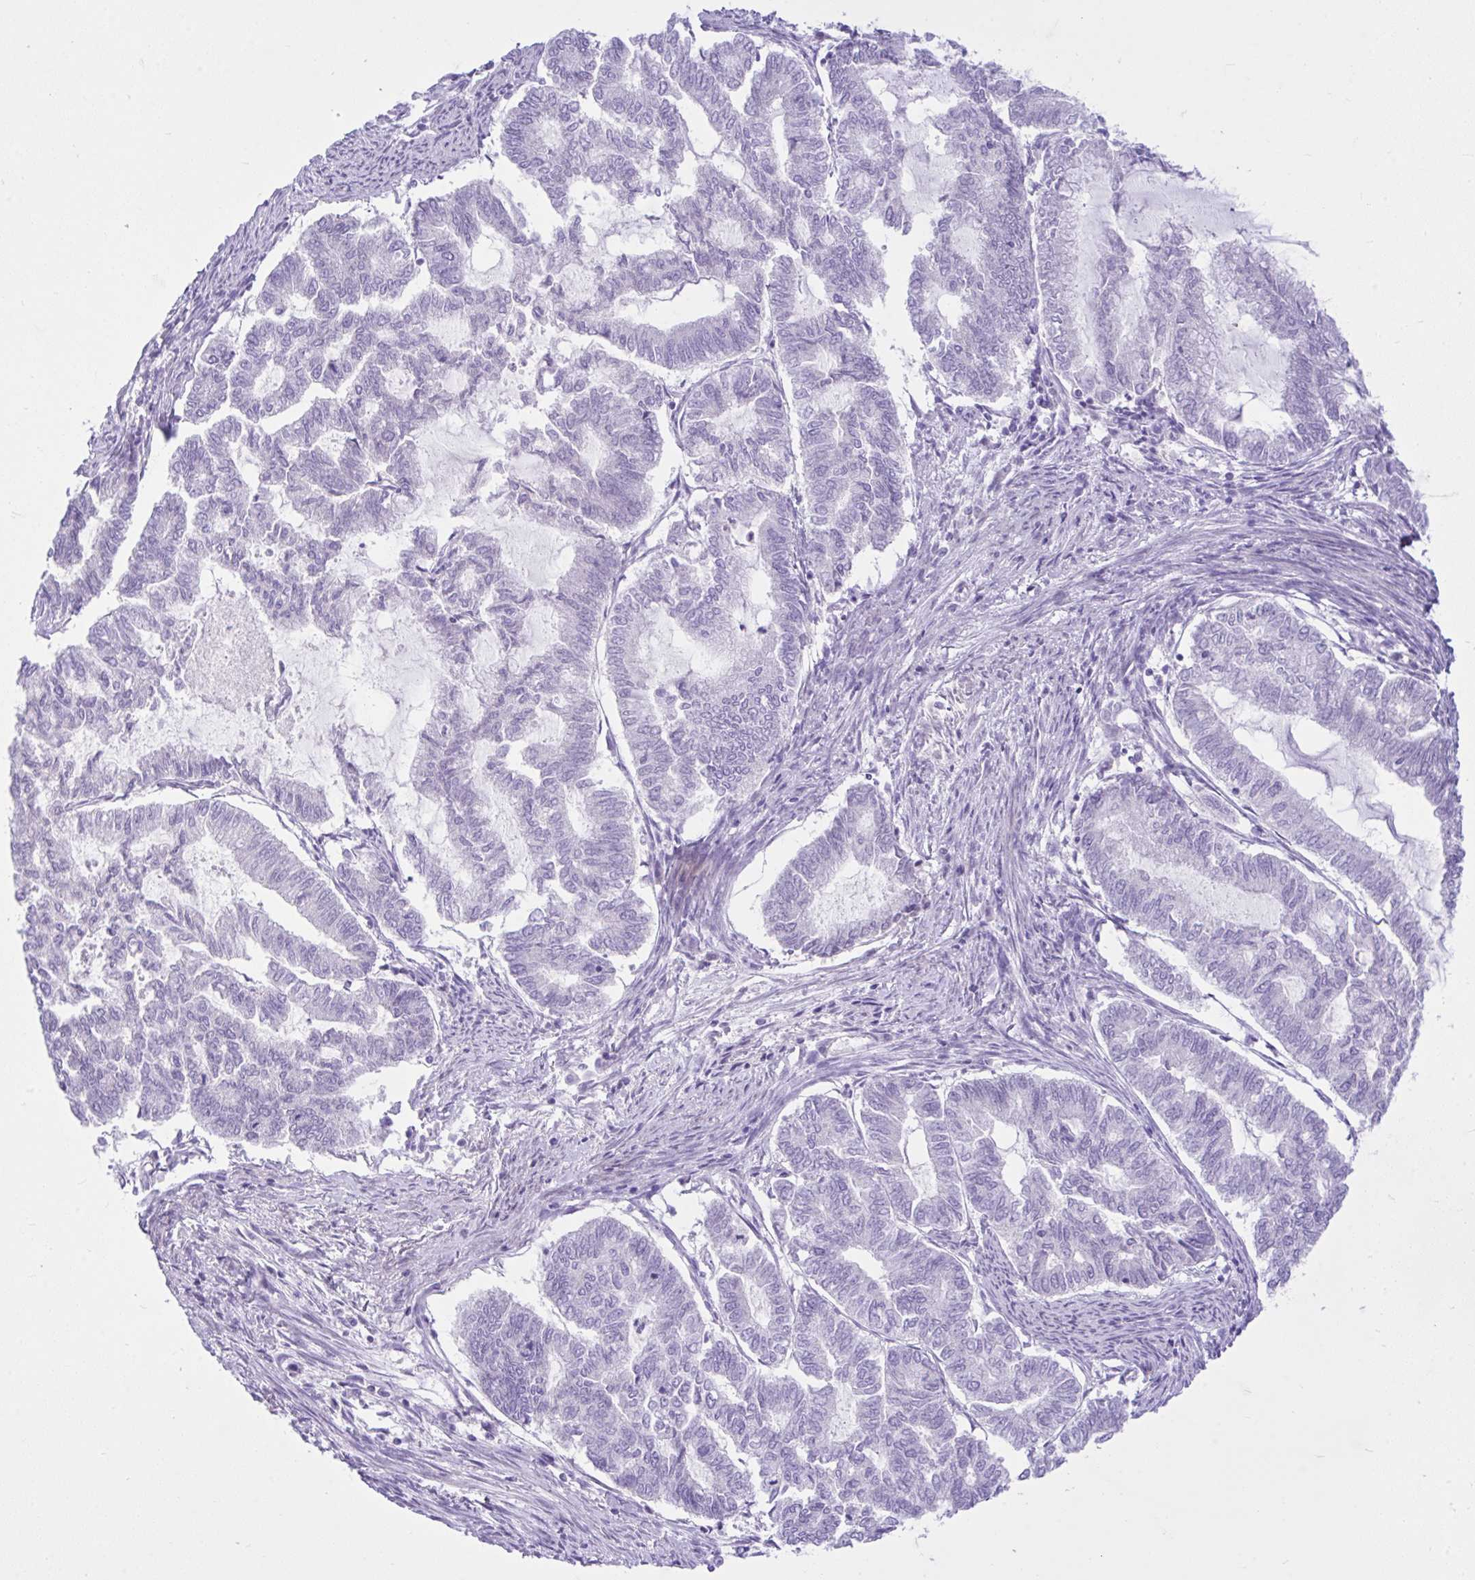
{"staining": {"intensity": "negative", "quantity": "none", "location": "none"}, "tissue": "endometrial cancer", "cell_type": "Tumor cells", "image_type": "cancer", "snomed": [{"axis": "morphology", "description": "Adenocarcinoma, NOS"}, {"axis": "topography", "description": "Endometrium"}], "caption": "An image of human endometrial cancer (adenocarcinoma) is negative for staining in tumor cells. (IHC, brightfield microscopy, high magnification).", "gene": "ZNF101", "patient": {"sex": "female", "age": 79}}